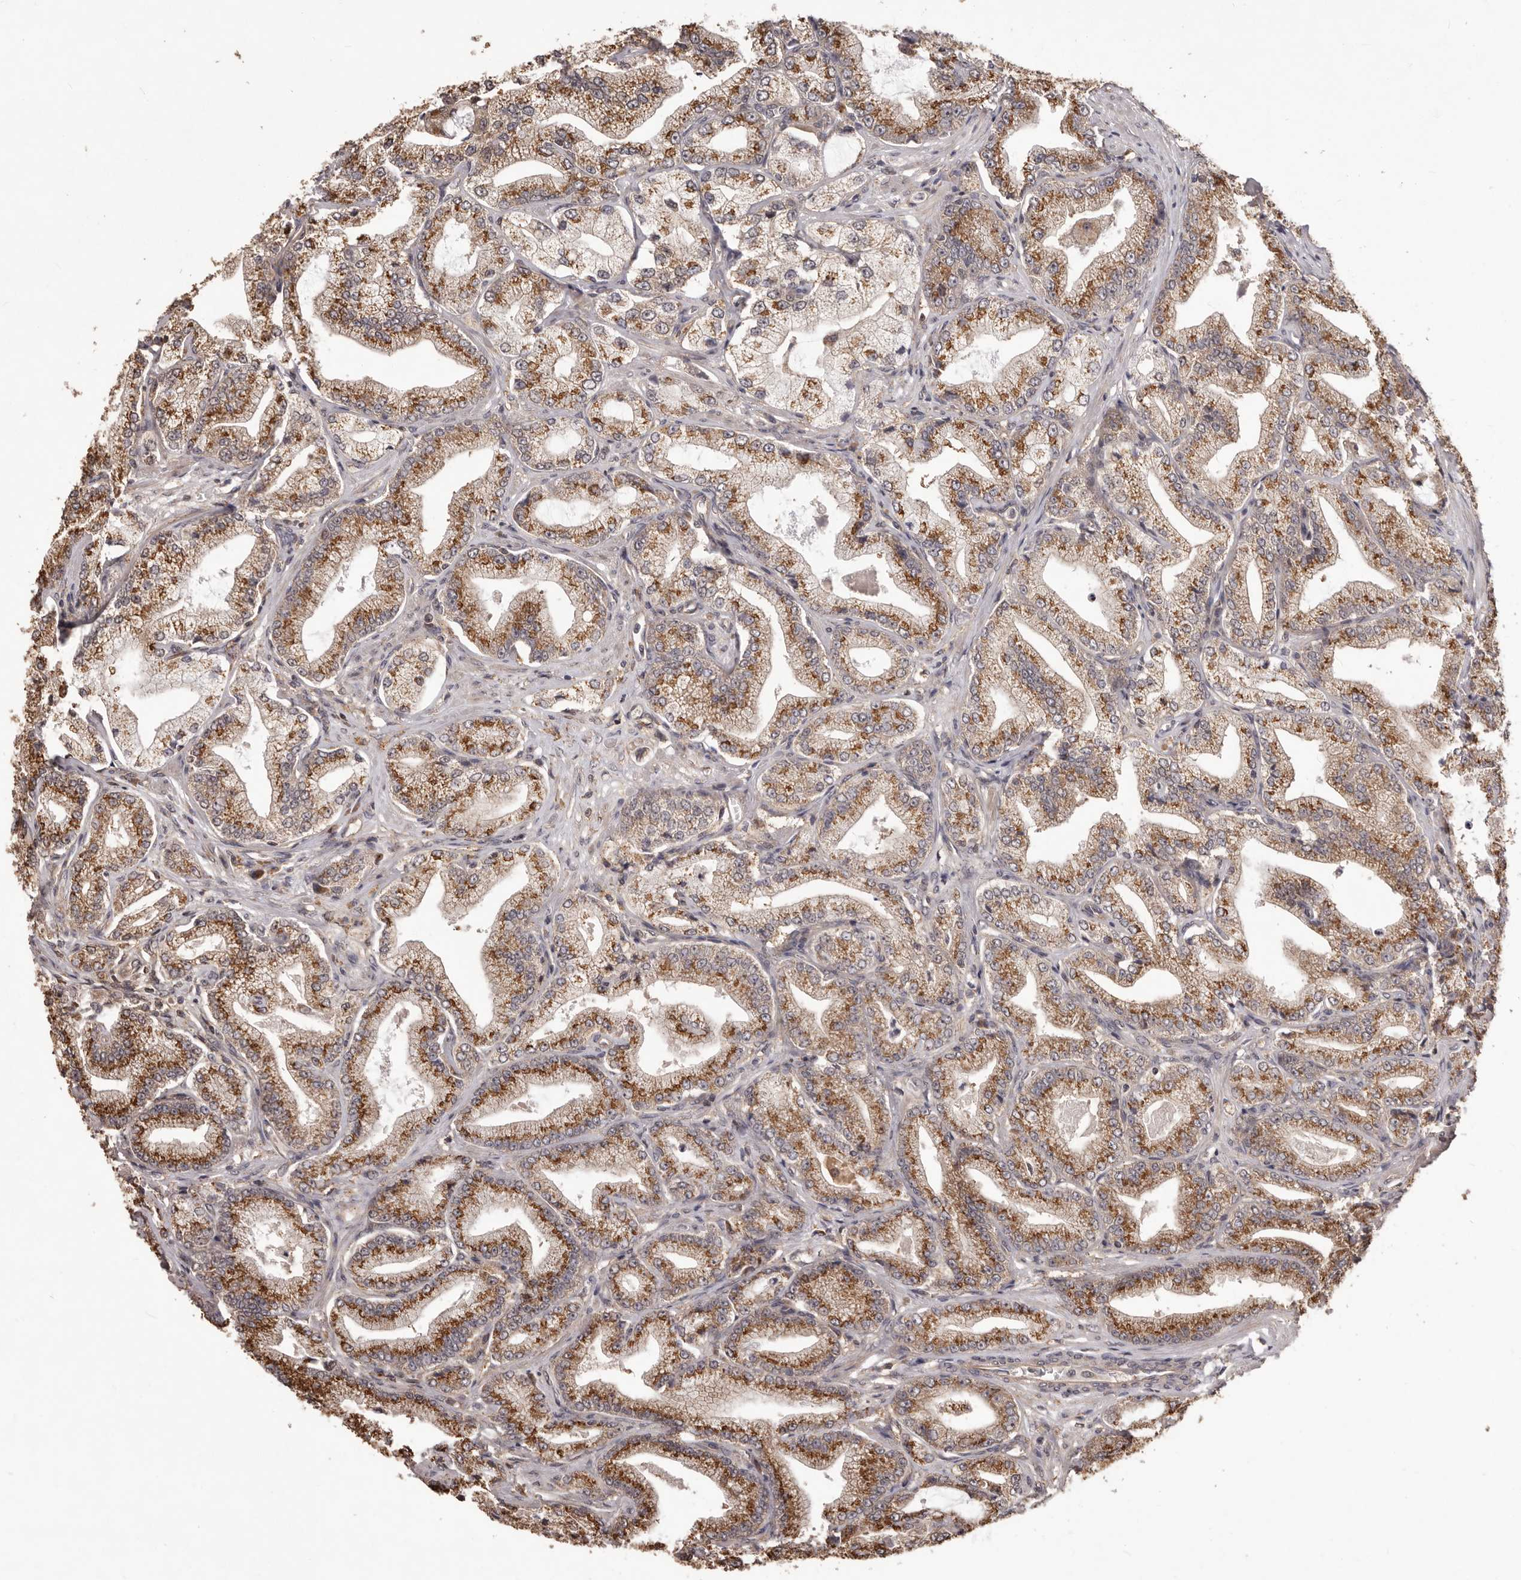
{"staining": {"intensity": "strong", "quantity": ">75%", "location": "cytoplasmic/membranous"}, "tissue": "prostate cancer", "cell_type": "Tumor cells", "image_type": "cancer", "snomed": [{"axis": "morphology", "description": "Adenocarcinoma, Low grade"}, {"axis": "topography", "description": "Prostate"}], "caption": "Human prostate cancer stained with a protein marker exhibits strong staining in tumor cells.", "gene": "MTO1", "patient": {"sex": "male", "age": 63}}